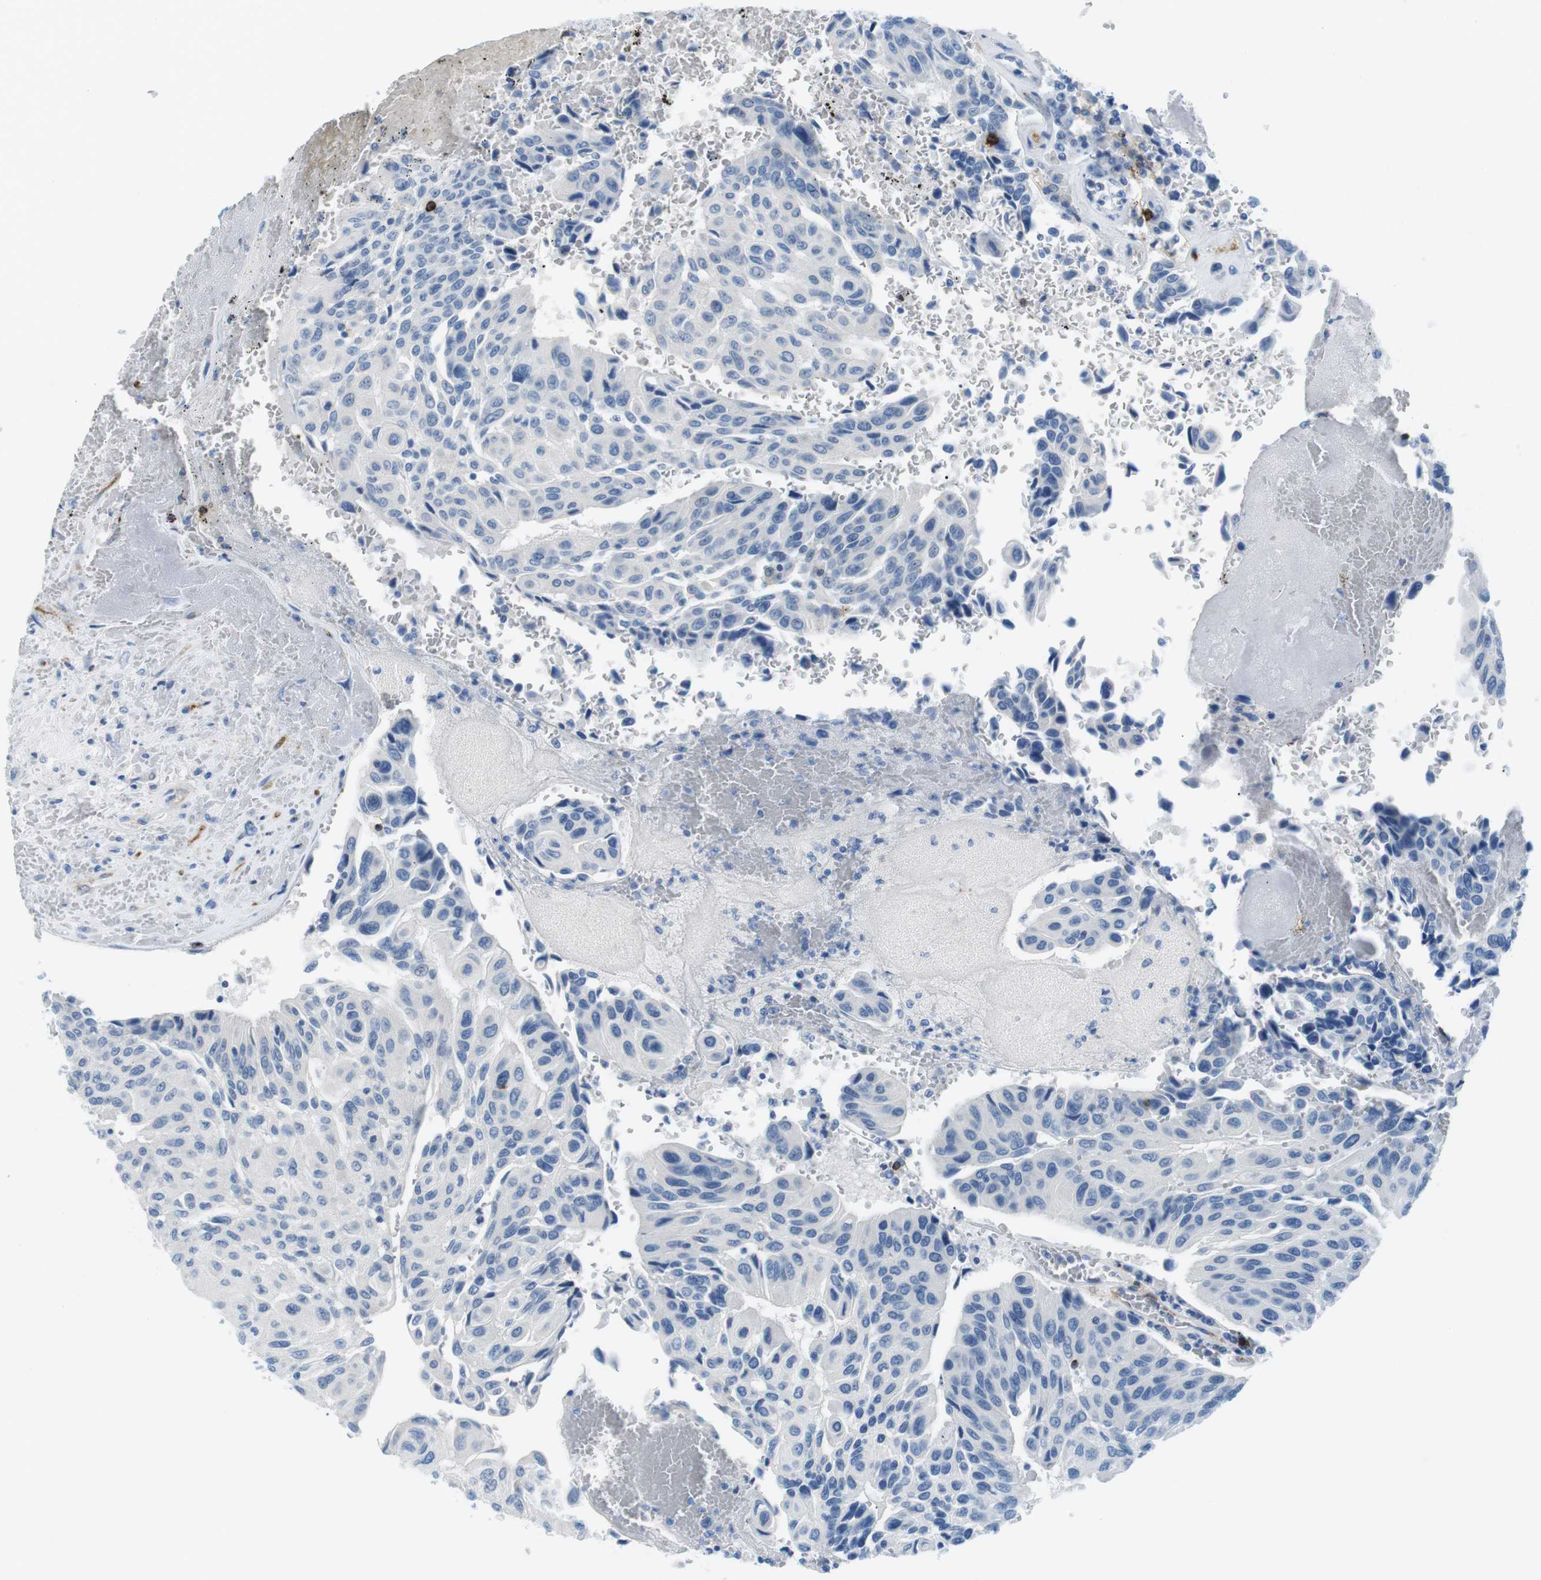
{"staining": {"intensity": "negative", "quantity": "none", "location": "none"}, "tissue": "urothelial cancer", "cell_type": "Tumor cells", "image_type": "cancer", "snomed": [{"axis": "morphology", "description": "Urothelial carcinoma, High grade"}, {"axis": "topography", "description": "Urinary bladder"}], "caption": "Tumor cells are negative for brown protein staining in high-grade urothelial carcinoma. Brightfield microscopy of immunohistochemistry (IHC) stained with DAB (brown) and hematoxylin (blue), captured at high magnification.", "gene": "TNFRSF4", "patient": {"sex": "male", "age": 66}}